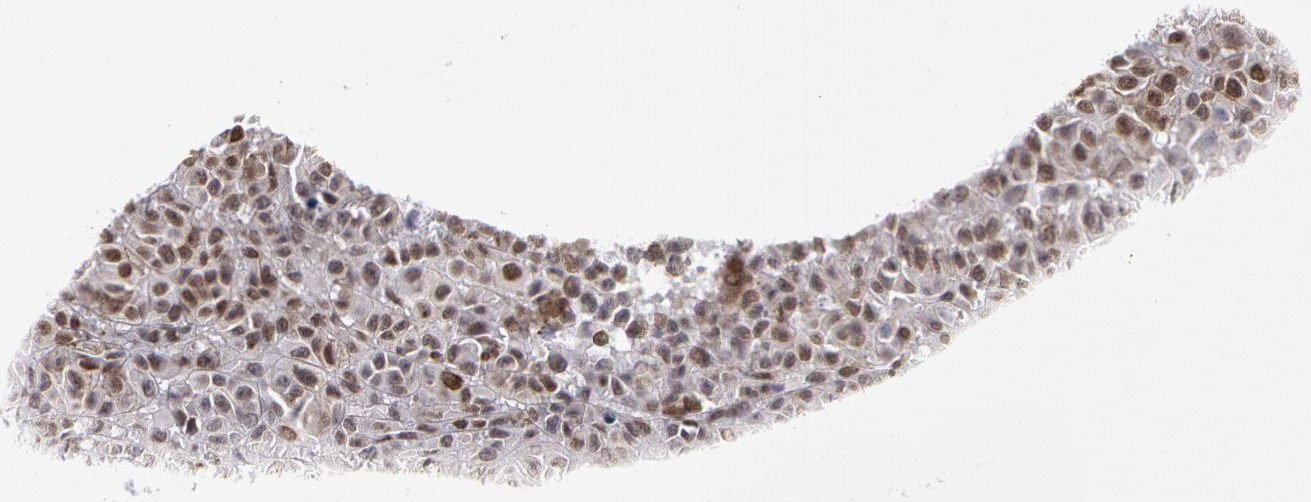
{"staining": {"intensity": "weak", "quantity": "25%-75%", "location": "nuclear"}, "tissue": "melanoma", "cell_type": "Tumor cells", "image_type": "cancer", "snomed": [{"axis": "morphology", "description": "Malignant melanoma, NOS"}, {"axis": "topography", "description": "Skin"}], "caption": "Malignant melanoma stained with a protein marker exhibits weak staining in tumor cells.", "gene": "PRICKLE1", "patient": {"sex": "male", "age": 64}}